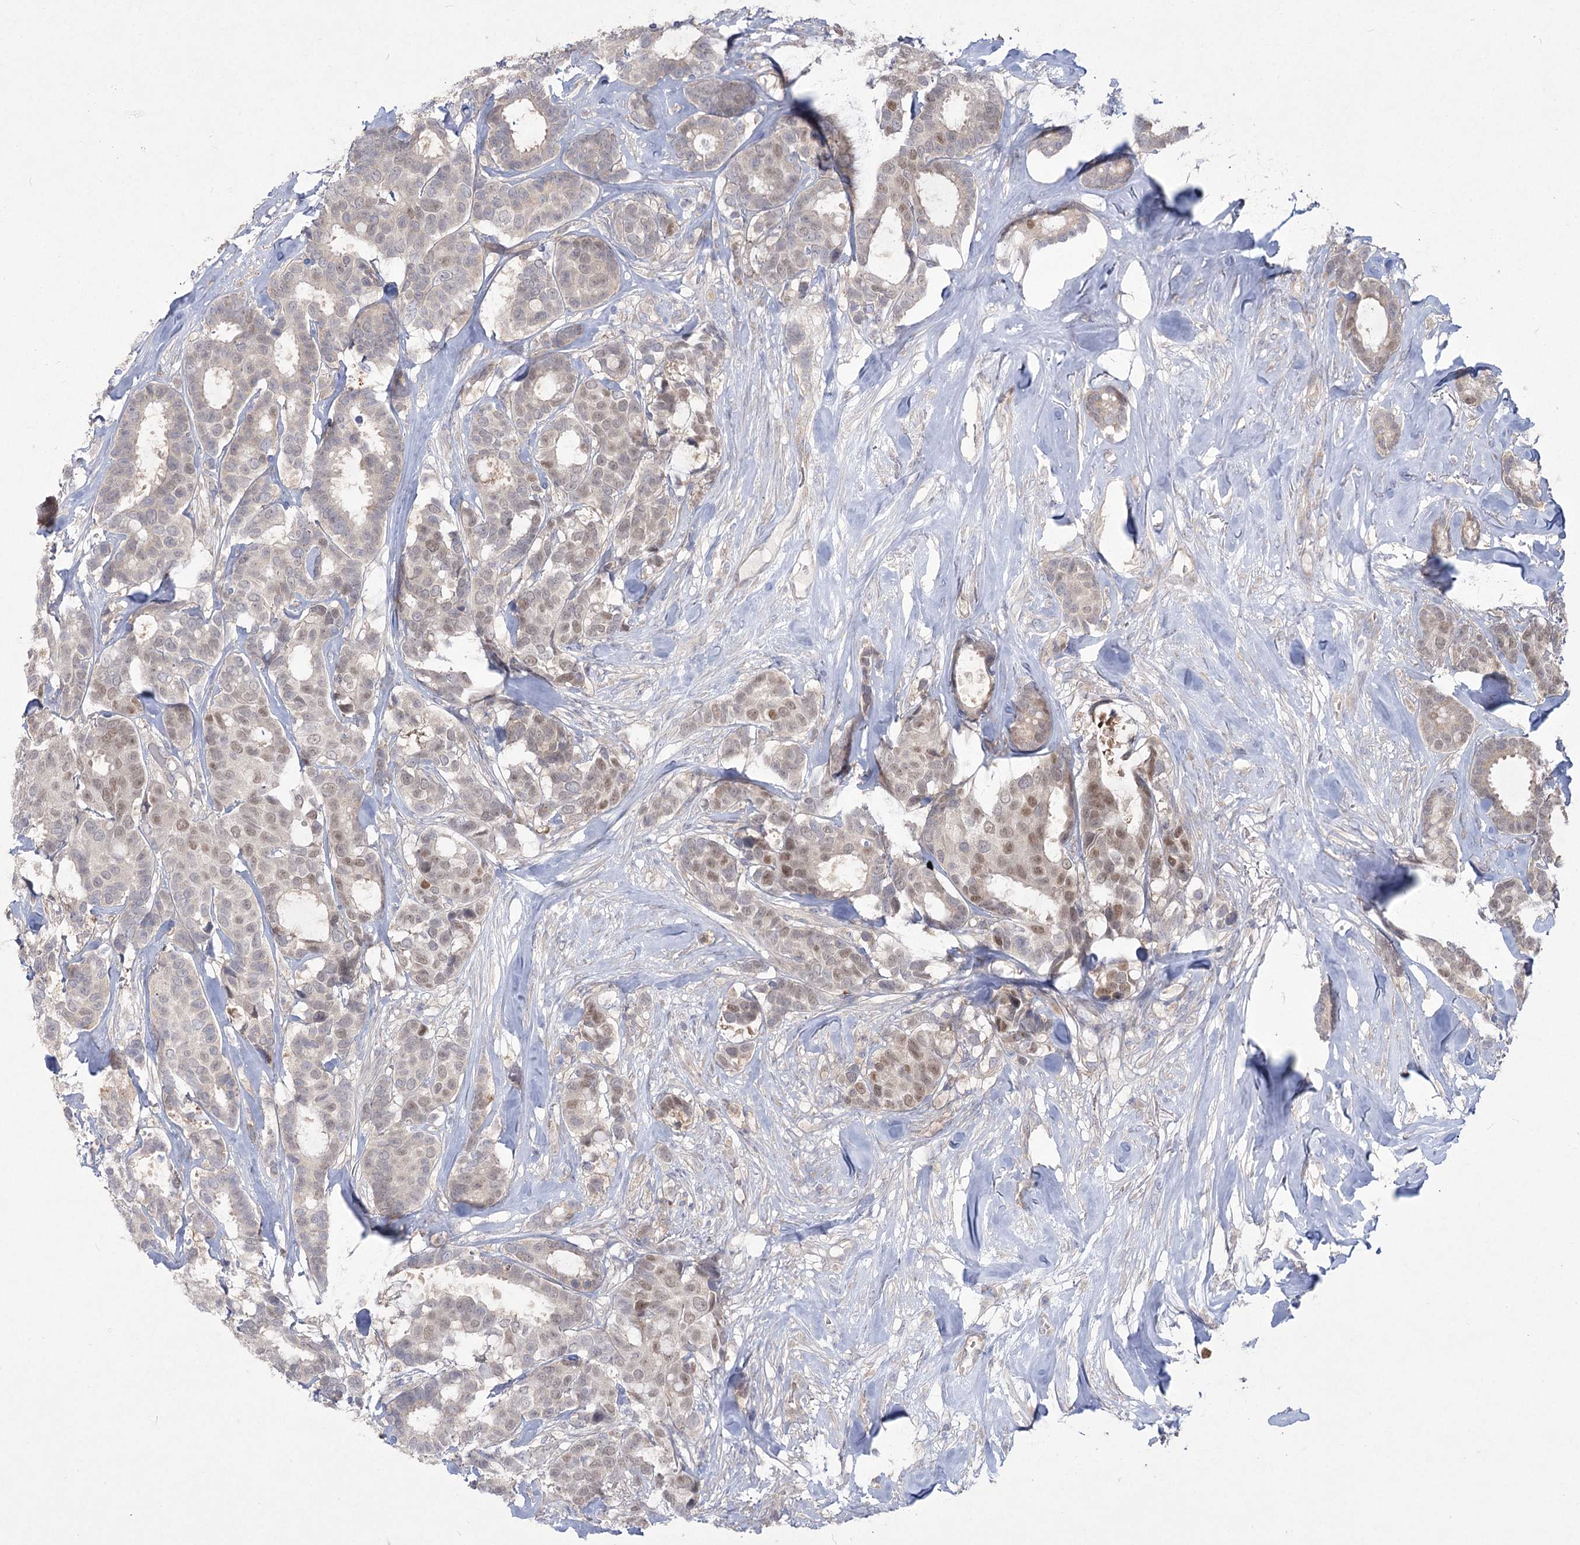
{"staining": {"intensity": "moderate", "quantity": "<25%", "location": "cytoplasmic/membranous,nuclear"}, "tissue": "breast cancer", "cell_type": "Tumor cells", "image_type": "cancer", "snomed": [{"axis": "morphology", "description": "Duct carcinoma"}, {"axis": "topography", "description": "Breast"}], "caption": "Protein staining of intraductal carcinoma (breast) tissue shows moderate cytoplasmic/membranous and nuclear staining in approximately <25% of tumor cells.", "gene": "CAMTA1", "patient": {"sex": "female", "age": 87}}